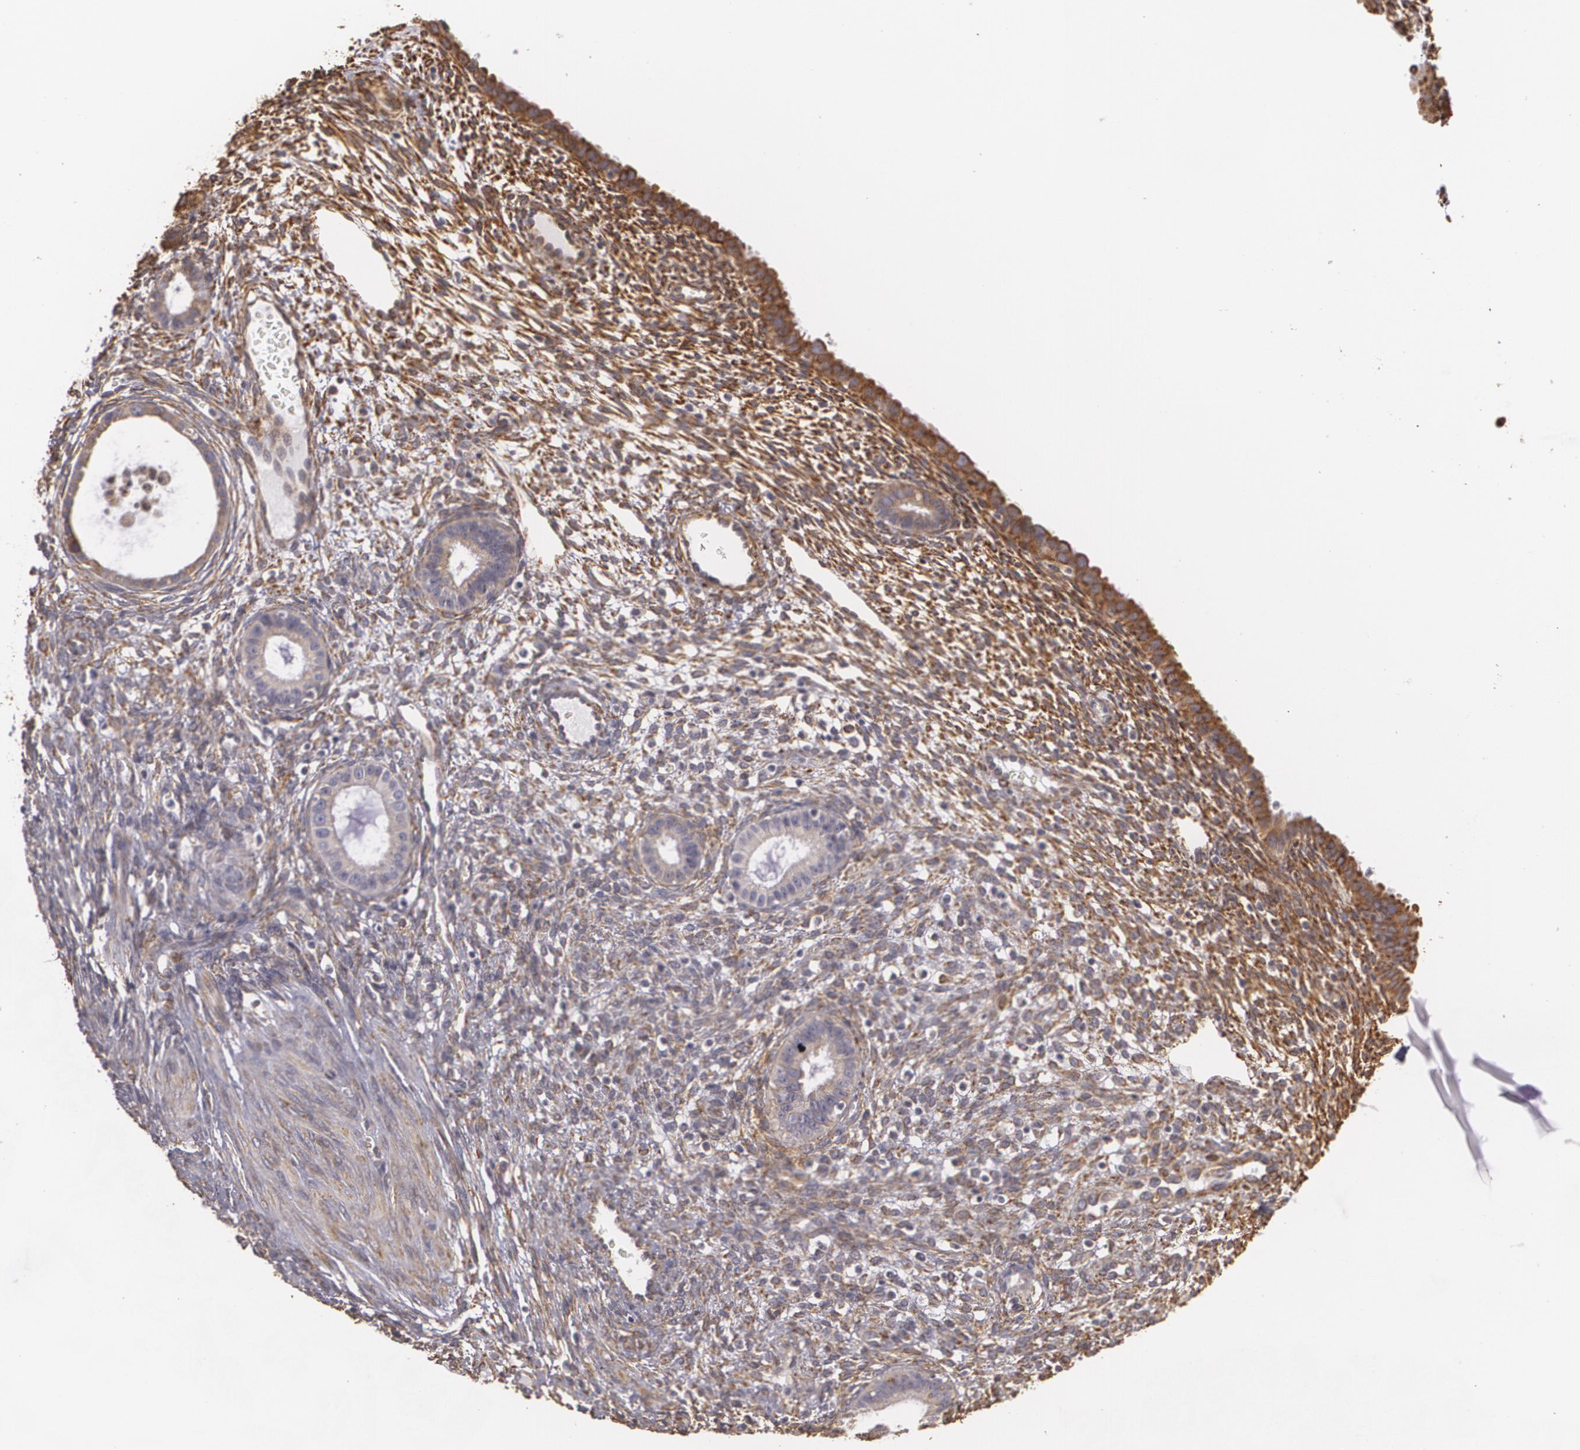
{"staining": {"intensity": "weak", "quantity": "25%-75%", "location": "cytoplasmic/membranous"}, "tissue": "endometrium", "cell_type": "Cells in endometrial stroma", "image_type": "normal", "snomed": [{"axis": "morphology", "description": "Normal tissue, NOS"}, {"axis": "topography", "description": "Endometrium"}], "caption": "IHC histopathology image of unremarkable endometrium: human endometrium stained using immunohistochemistry demonstrates low levels of weak protein expression localized specifically in the cytoplasmic/membranous of cells in endometrial stroma, appearing as a cytoplasmic/membranous brown color.", "gene": "CYB5R3", "patient": {"sex": "female", "age": 72}}